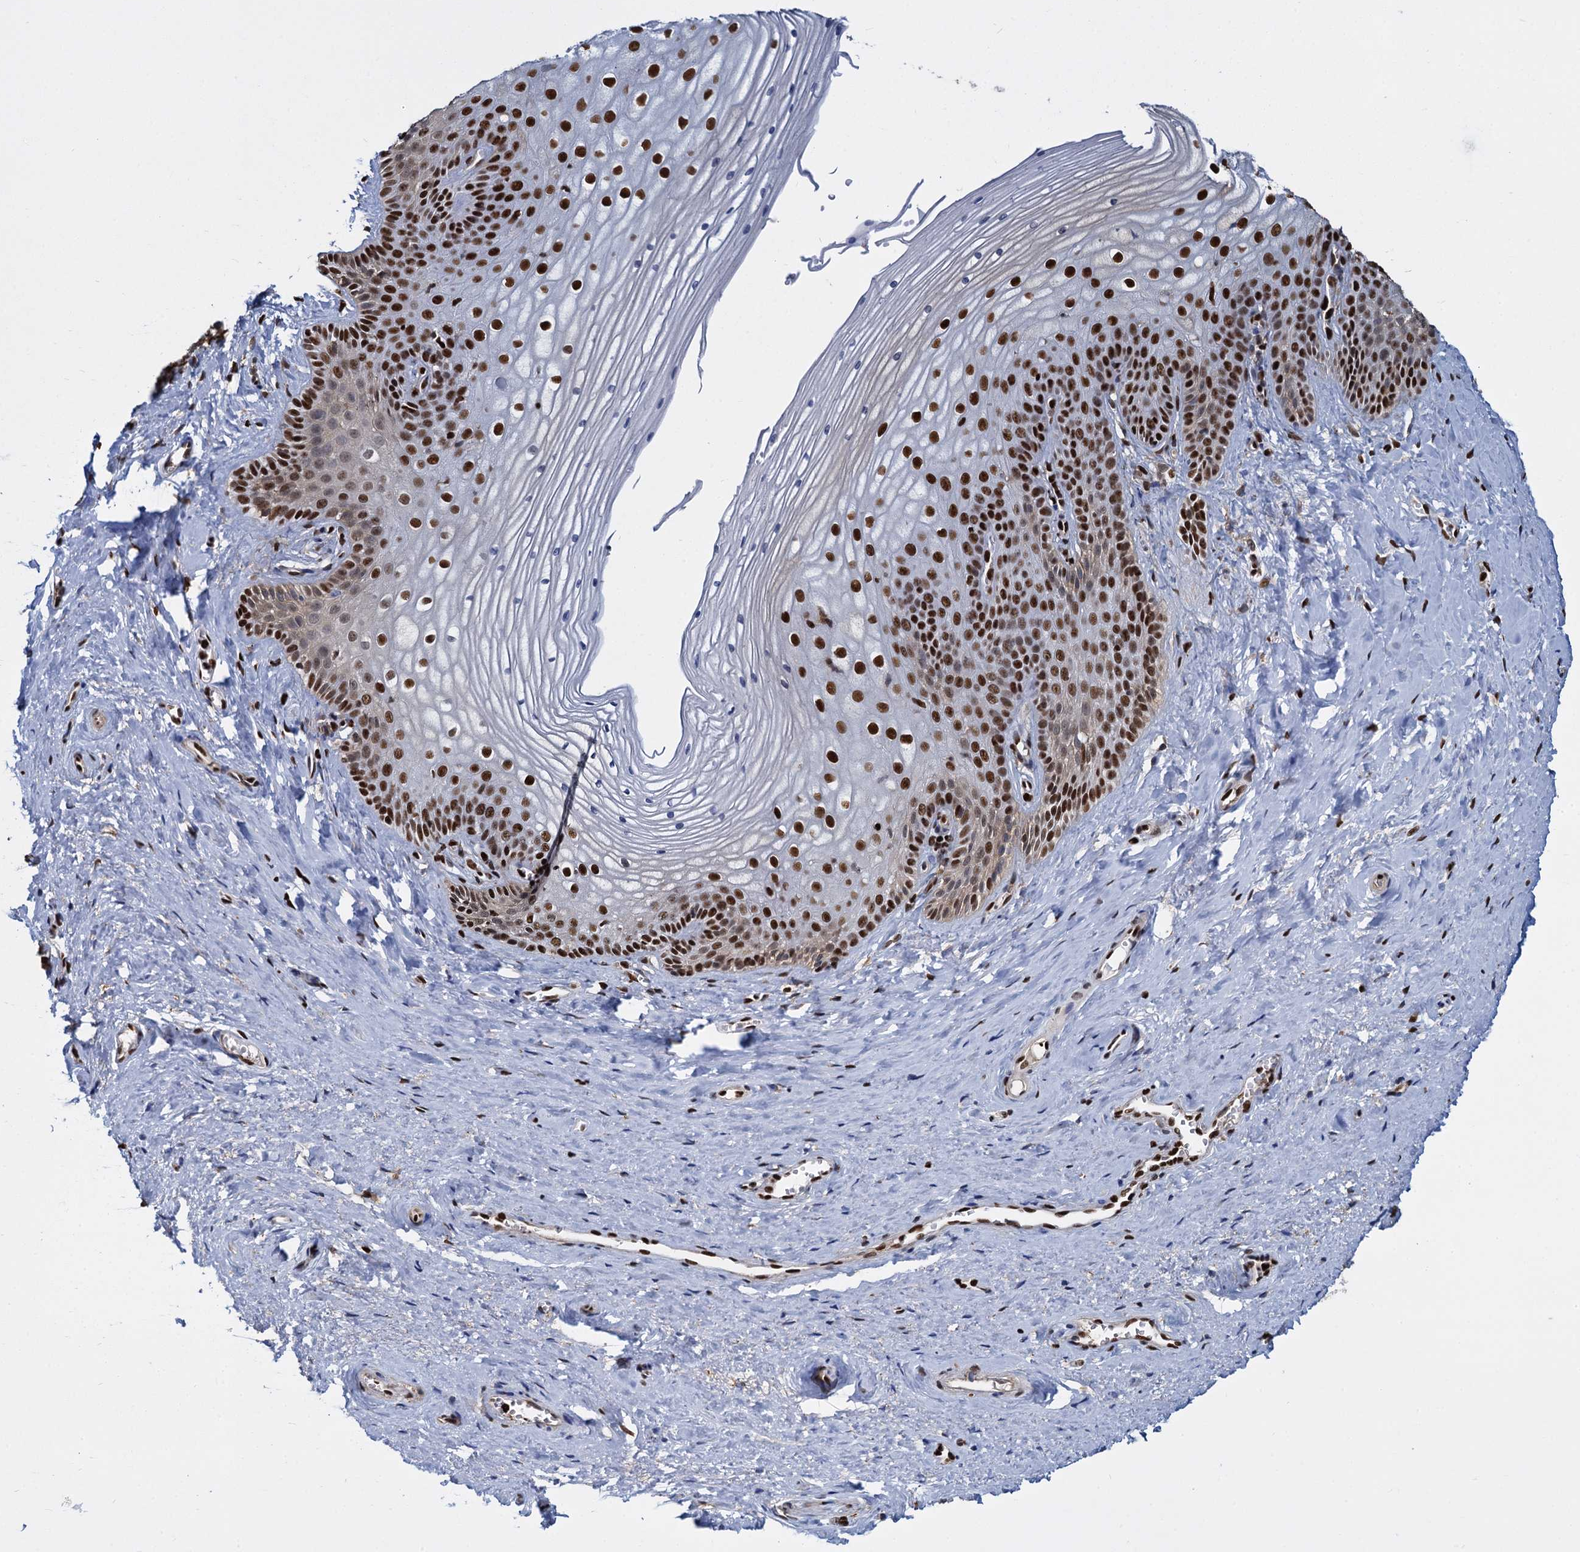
{"staining": {"intensity": "strong", "quantity": ">75%", "location": "nuclear"}, "tissue": "vagina", "cell_type": "Squamous epithelial cells", "image_type": "normal", "snomed": [{"axis": "morphology", "description": "Normal tissue, NOS"}, {"axis": "topography", "description": "Vagina"}, {"axis": "topography", "description": "Cervix"}], "caption": "IHC image of normal vagina: vagina stained using immunohistochemistry reveals high levels of strong protein expression localized specifically in the nuclear of squamous epithelial cells, appearing as a nuclear brown color.", "gene": "DCPS", "patient": {"sex": "female", "age": 40}}